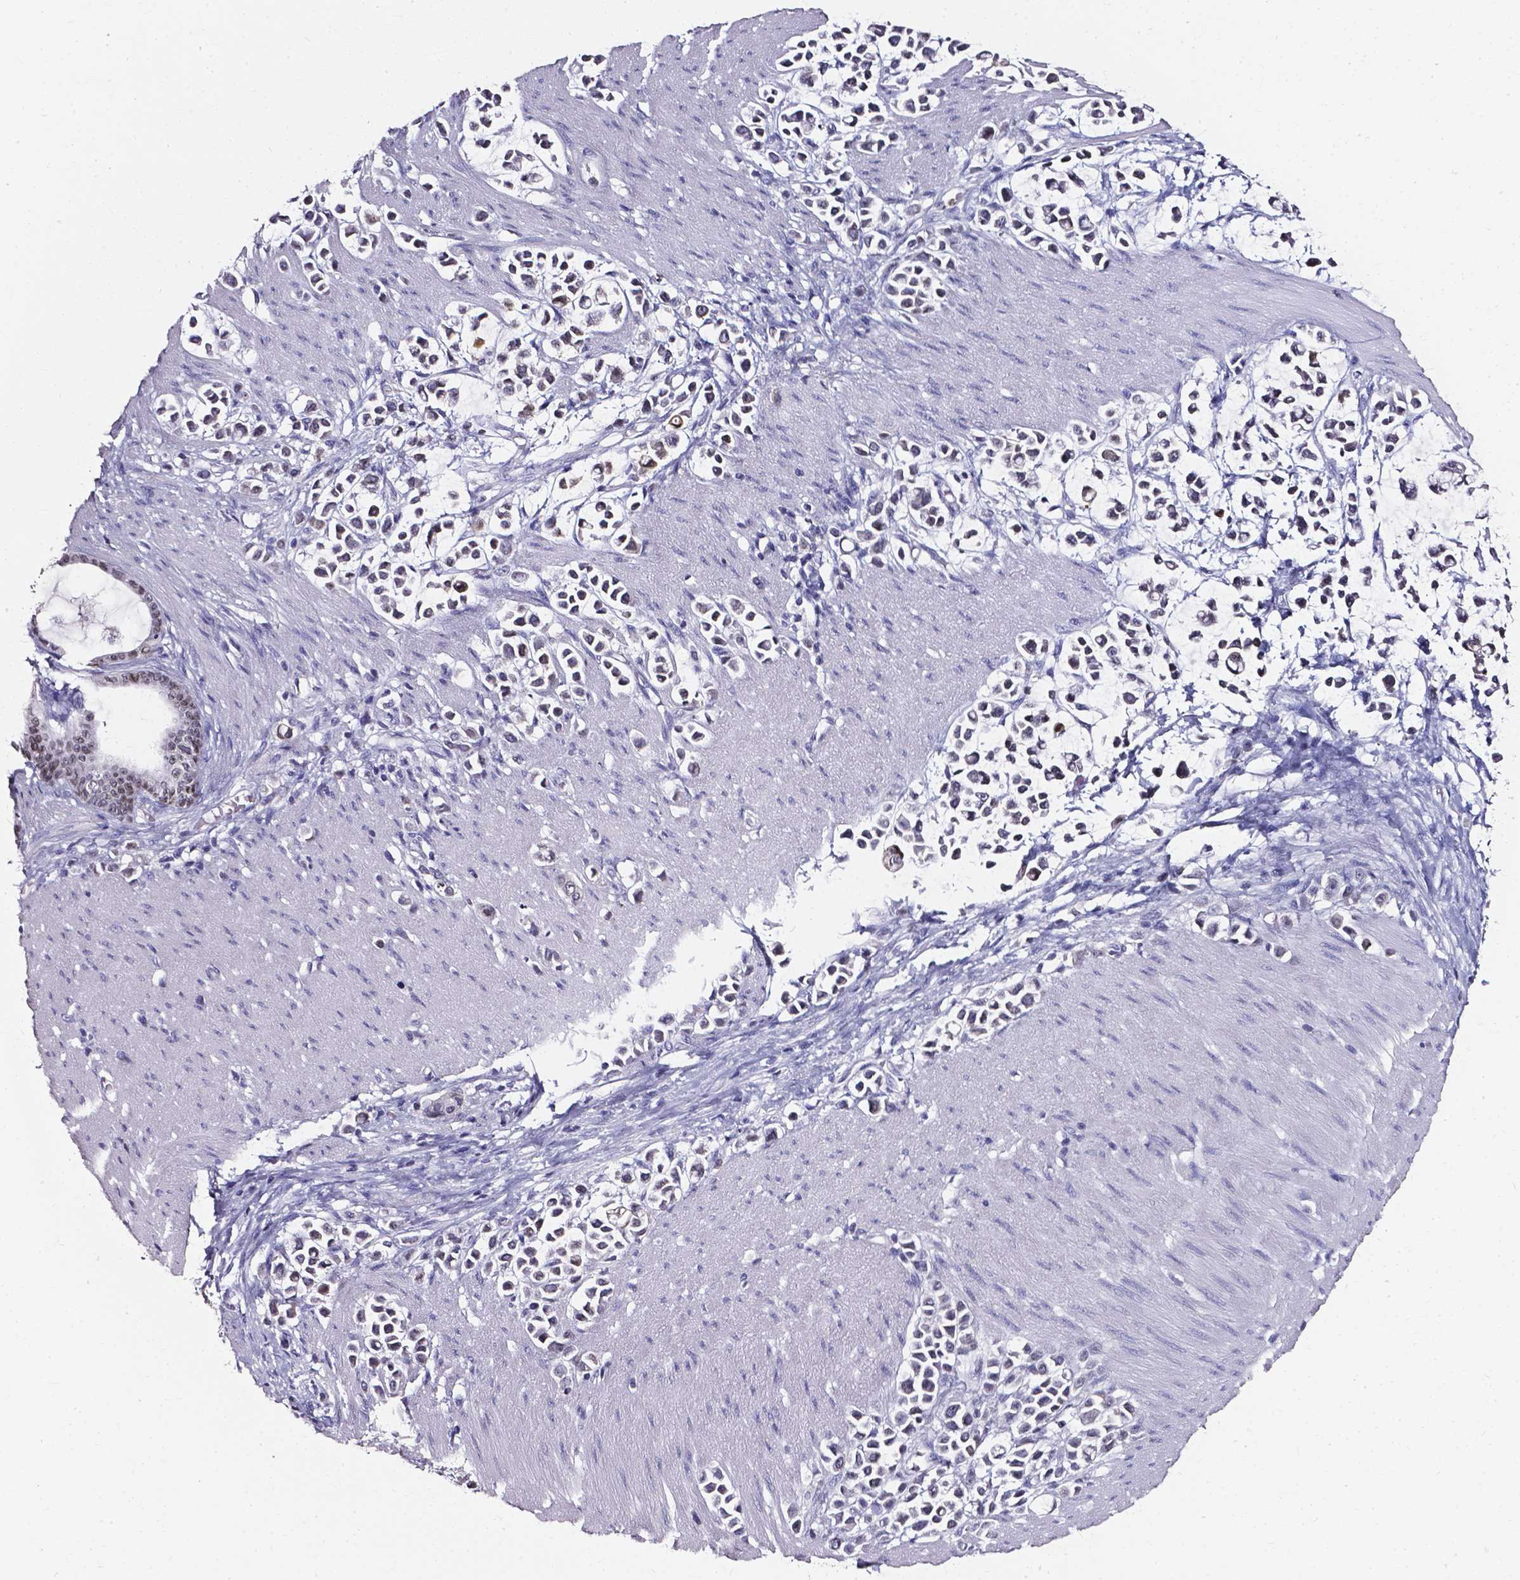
{"staining": {"intensity": "negative", "quantity": "none", "location": "none"}, "tissue": "stomach cancer", "cell_type": "Tumor cells", "image_type": "cancer", "snomed": [{"axis": "morphology", "description": "Adenocarcinoma, NOS"}, {"axis": "topography", "description": "Stomach"}], "caption": "Human stomach cancer (adenocarcinoma) stained for a protein using immunohistochemistry (IHC) demonstrates no staining in tumor cells.", "gene": "AKR1B10", "patient": {"sex": "male", "age": 82}}